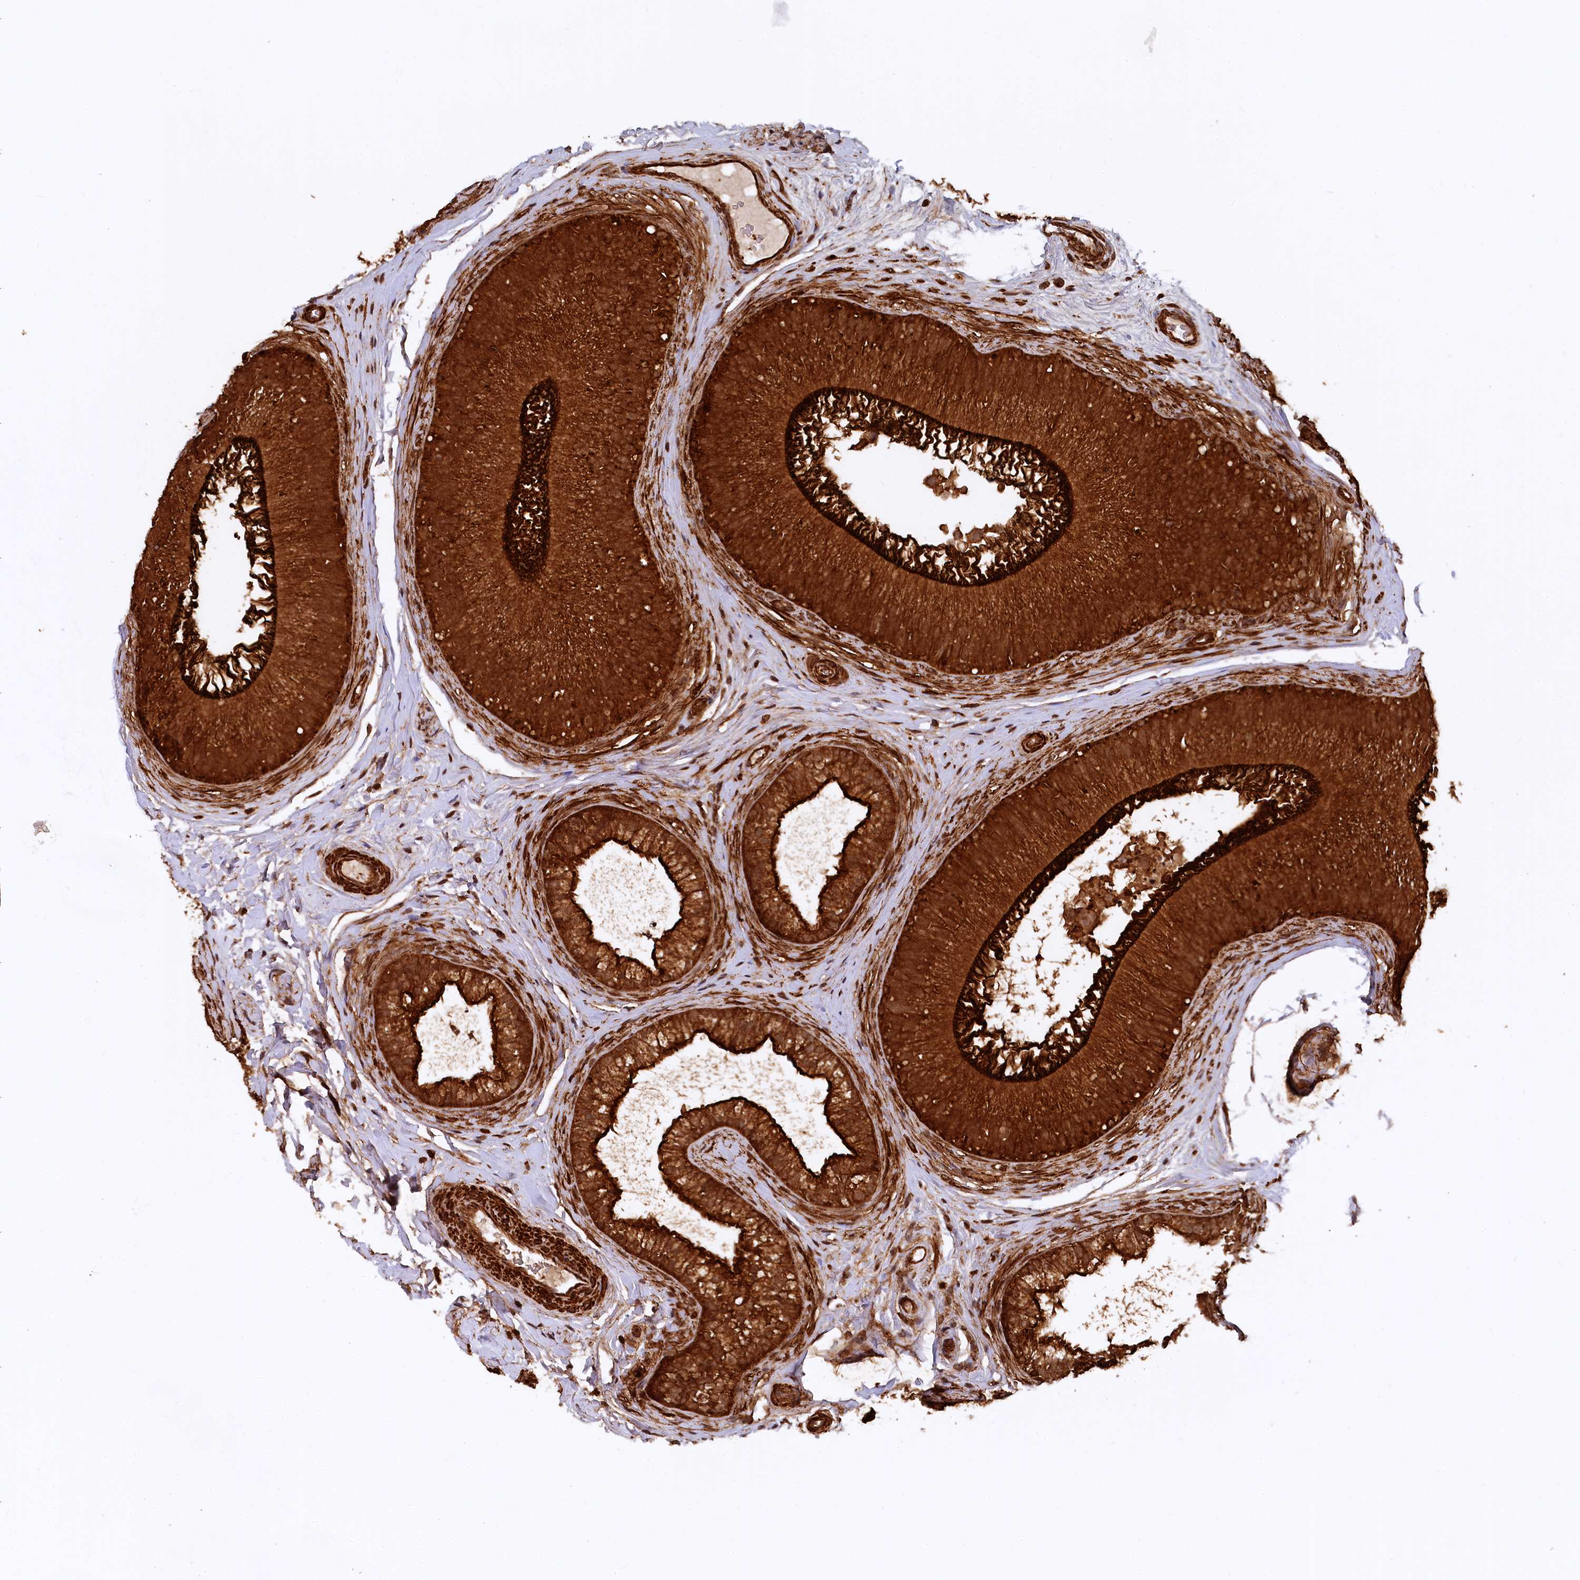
{"staining": {"intensity": "strong", "quantity": ">75%", "location": "cytoplasmic/membranous"}, "tissue": "epididymis", "cell_type": "Glandular cells", "image_type": "normal", "snomed": [{"axis": "morphology", "description": "Normal tissue, NOS"}, {"axis": "topography", "description": "Epididymis"}], "caption": "Immunohistochemical staining of normal epididymis reveals strong cytoplasmic/membranous protein staining in about >75% of glandular cells.", "gene": "STUB1", "patient": {"sex": "male", "age": 45}}